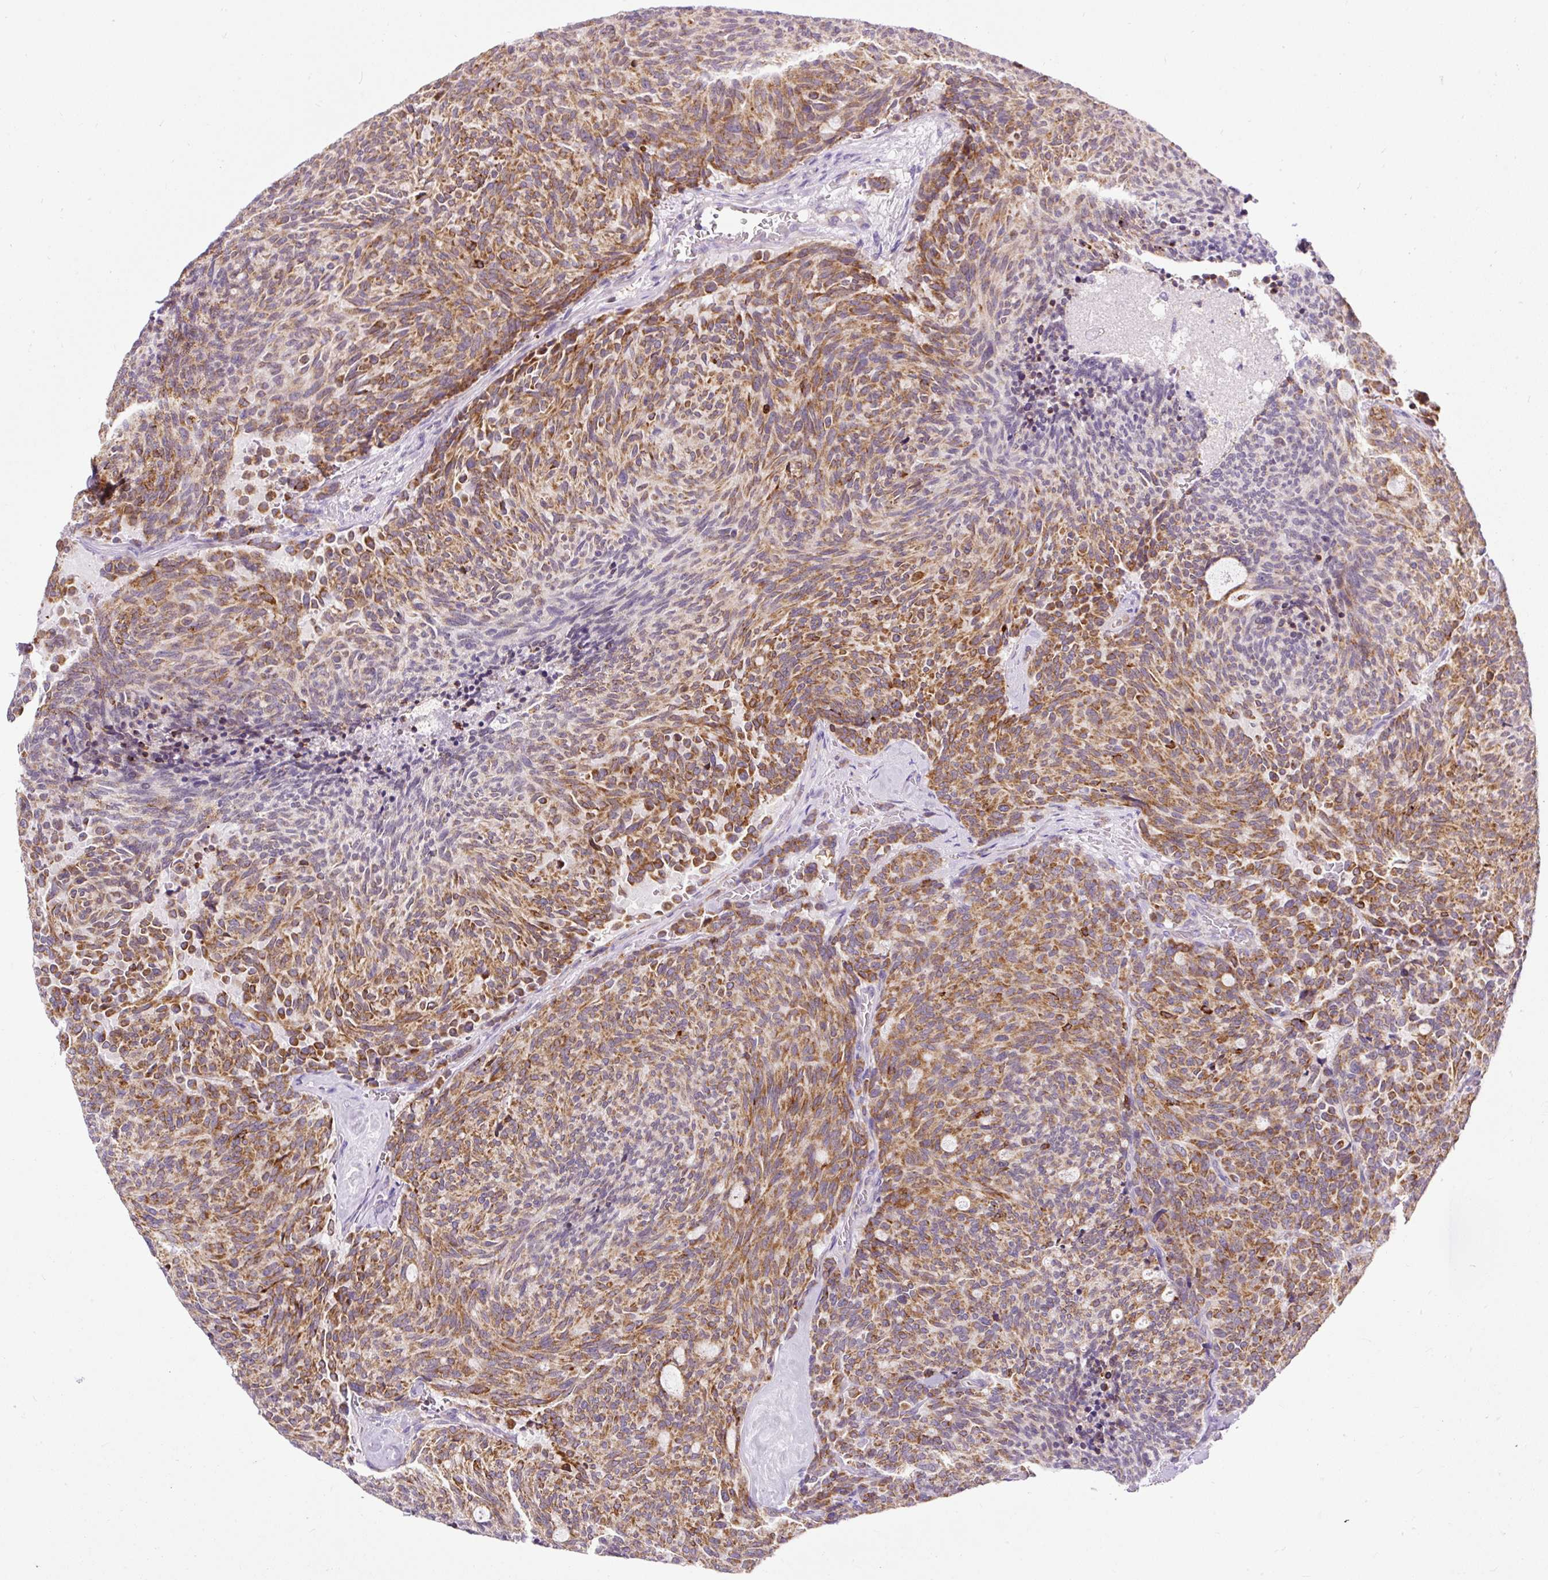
{"staining": {"intensity": "moderate", "quantity": ">75%", "location": "cytoplasmic/membranous"}, "tissue": "carcinoid", "cell_type": "Tumor cells", "image_type": "cancer", "snomed": [{"axis": "morphology", "description": "Carcinoid, malignant, NOS"}, {"axis": "topography", "description": "Pancreas"}], "caption": "DAB (3,3'-diaminobenzidine) immunohistochemical staining of human carcinoid reveals moderate cytoplasmic/membranous protein staining in about >75% of tumor cells.", "gene": "FMC1", "patient": {"sex": "female", "age": 54}}